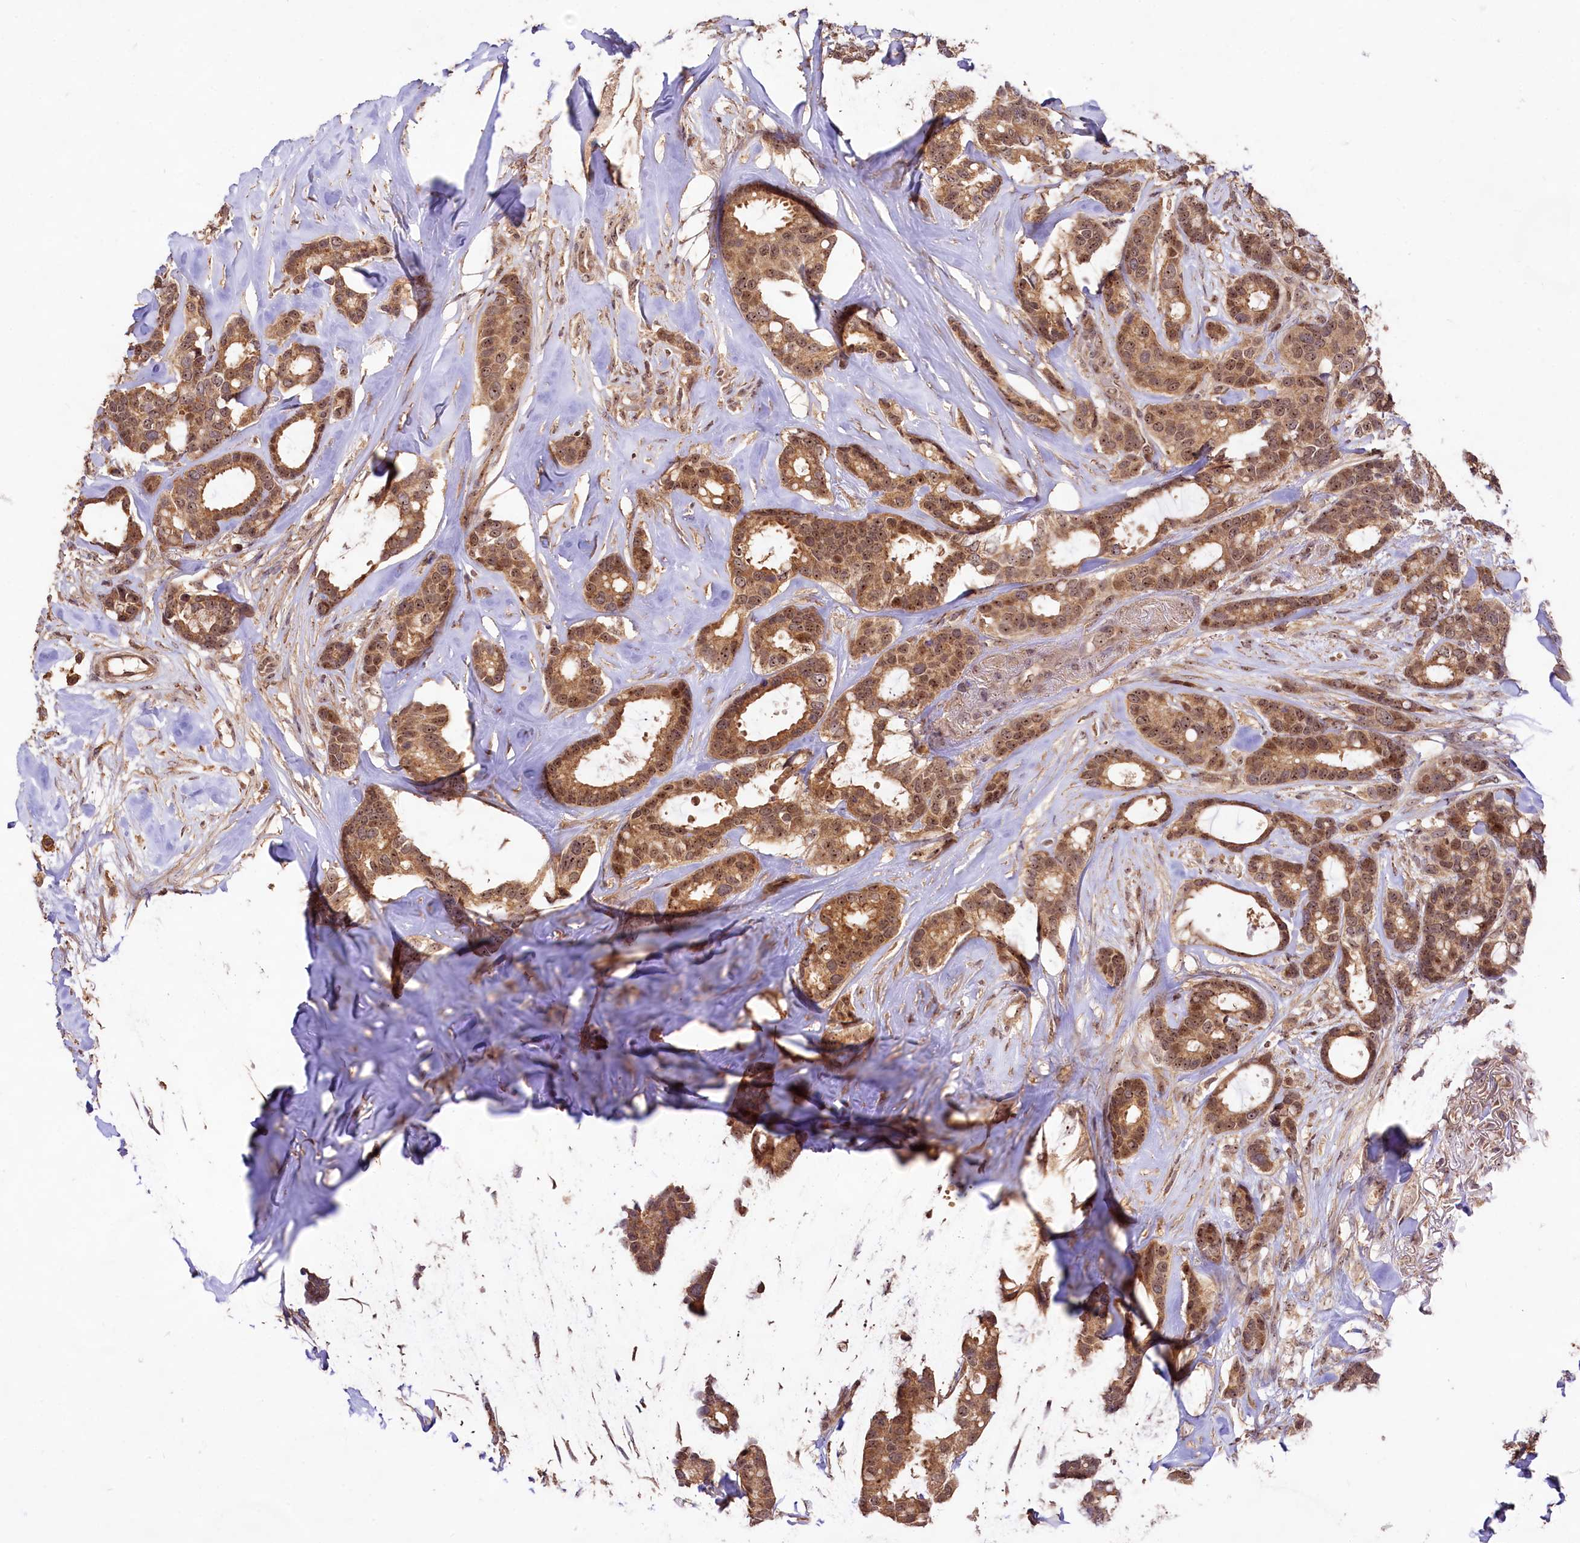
{"staining": {"intensity": "moderate", "quantity": ">75%", "location": "cytoplasmic/membranous,nuclear"}, "tissue": "breast cancer", "cell_type": "Tumor cells", "image_type": "cancer", "snomed": [{"axis": "morphology", "description": "Duct carcinoma"}, {"axis": "topography", "description": "Breast"}], "caption": "A brown stain shows moderate cytoplasmic/membranous and nuclear staining of a protein in human breast cancer (invasive ductal carcinoma) tumor cells.", "gene": "RRP8", "patient": {"sex": "female", "age": 87}}